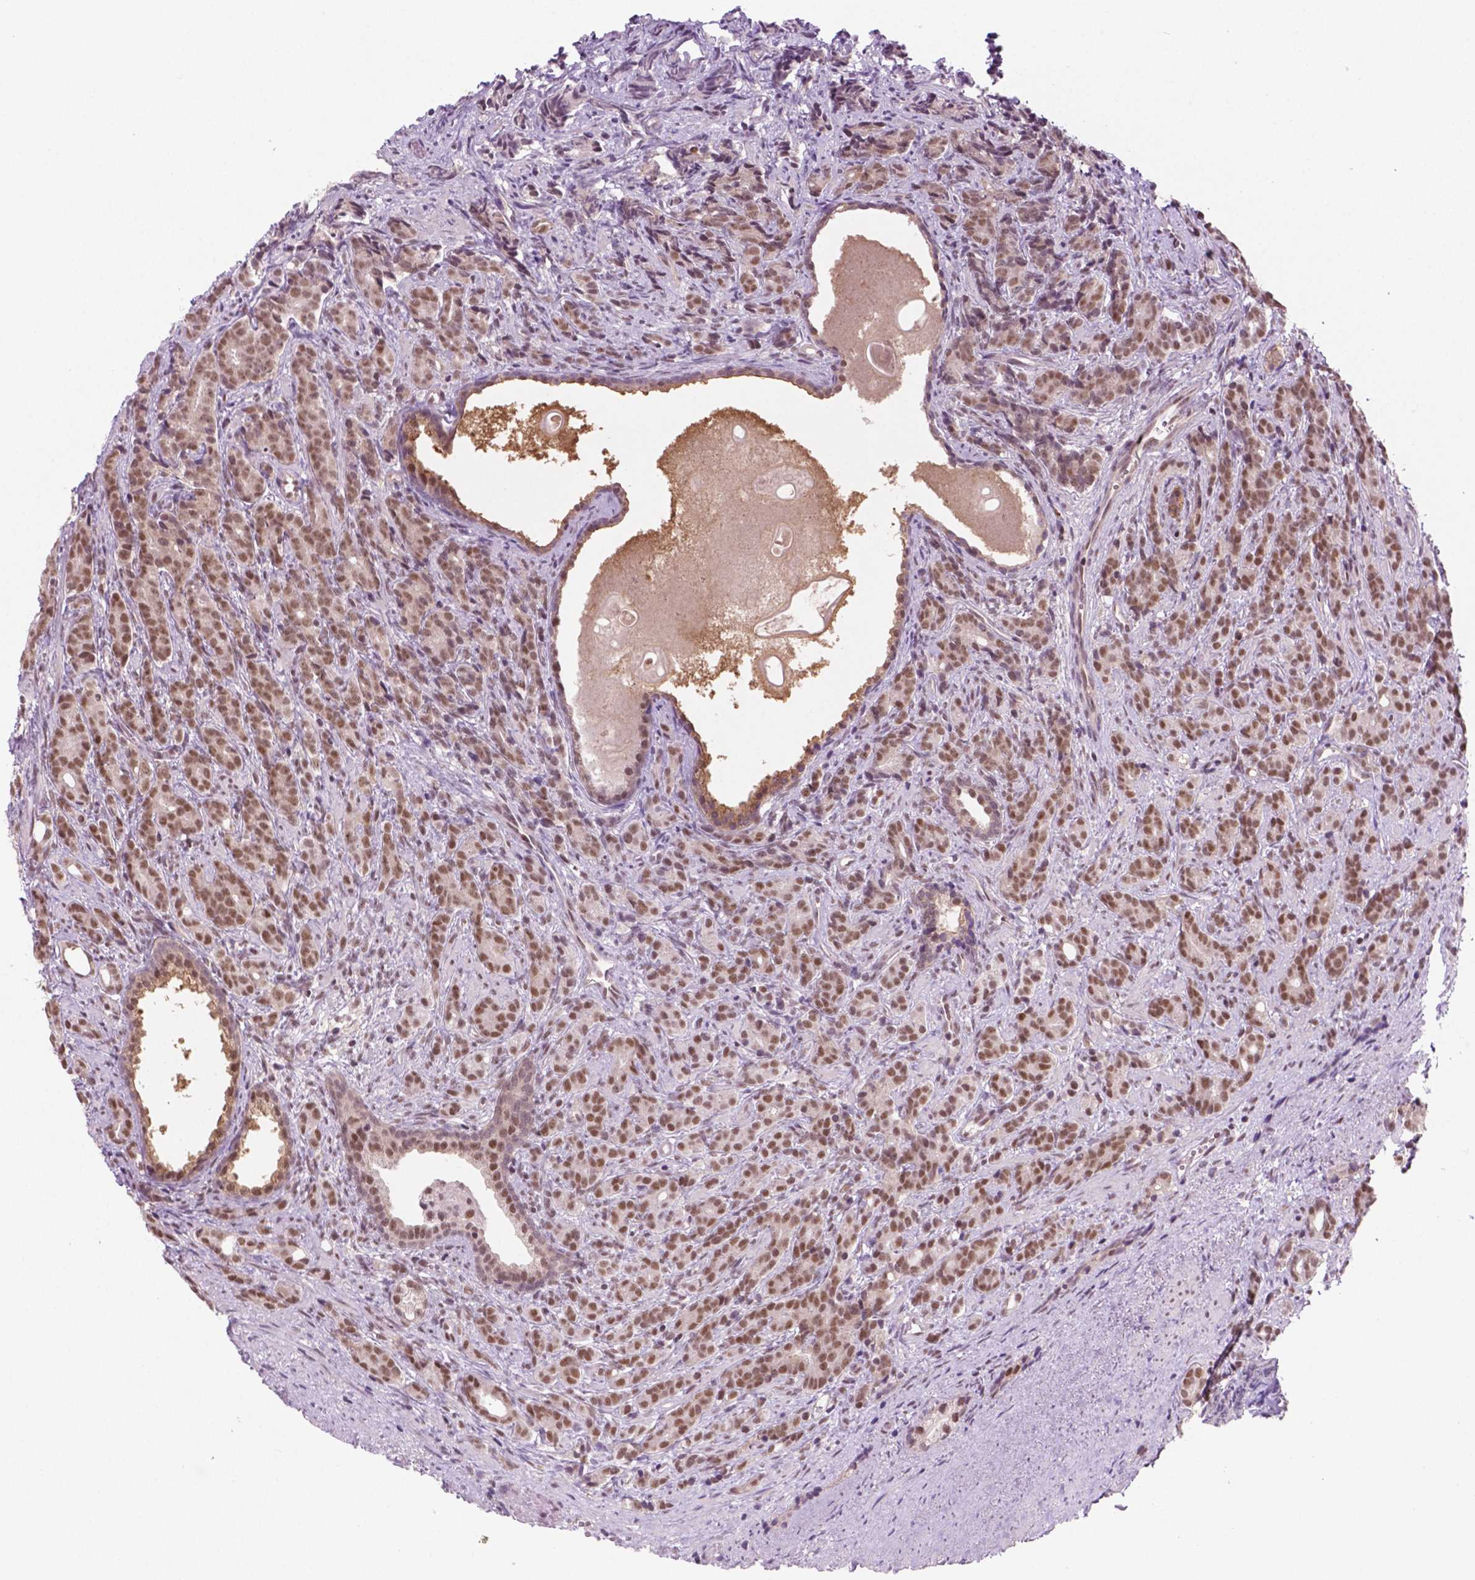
{"staining": {"intensity": "moderate", "quantity": ">75%", "location": "nuclear"}, "tissue": "prostate cancer", "cell_type": "Tumor cells", "image_type": "cancer", "snomed": [{"axis": "morphology", "description": "Adenocarcinoma, High grade"}, {"axis": "topography", "description": "Prostate"}], "caption": "This histopathology image reveals prostate high-grade adenocarcinoma stained with IHC to label a protein in brown. The nuclear of tumor cells show moderate positivity for the protein. Nuclei are counter-stained blue.", "gene": "PHAX", "patient": {"sex": "male", "age": 84}}